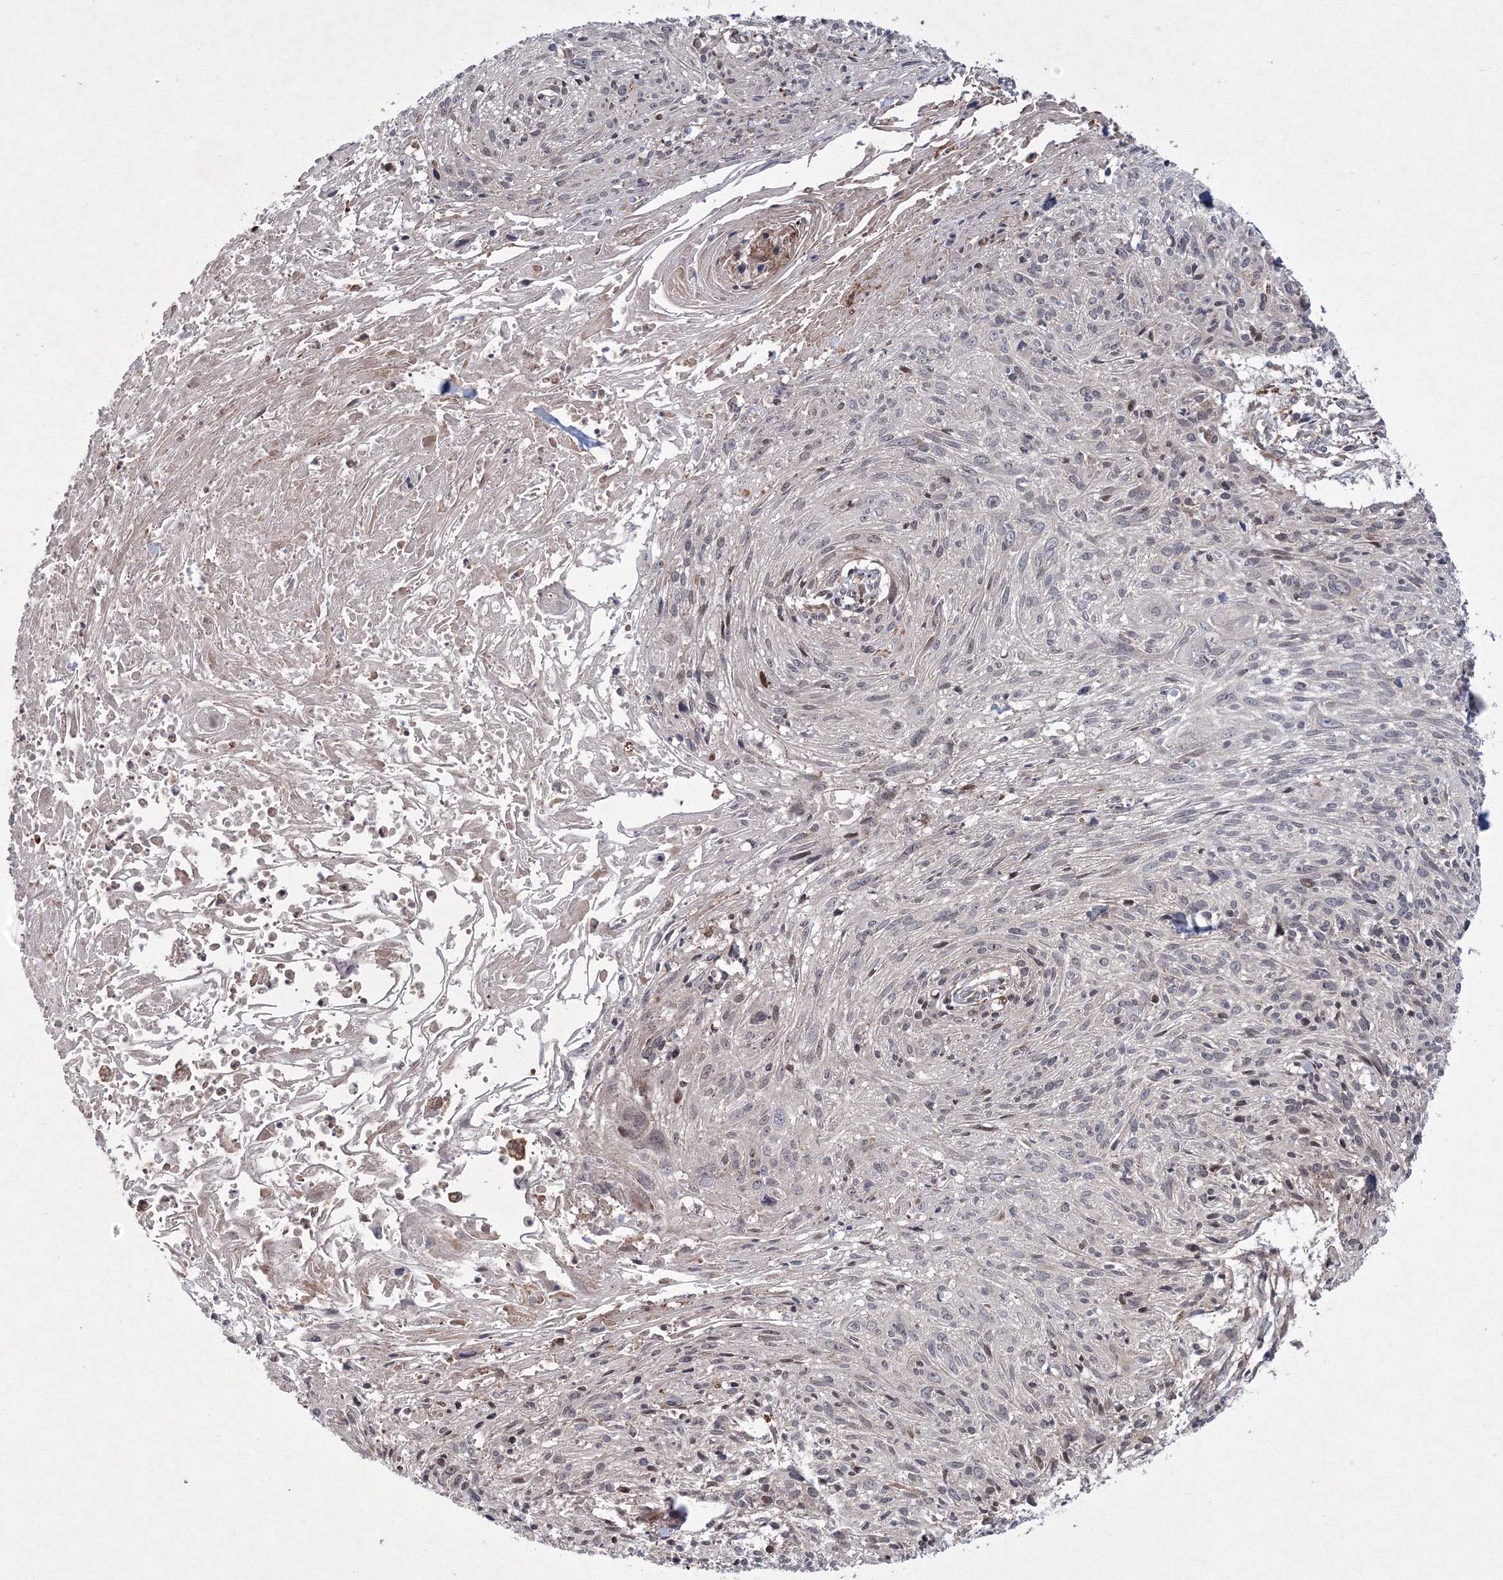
{"staining": {"intensity": "negative", "quantity": "none", "location": "none"}, "tissue": "cervical cancer", "cell_type": "Tumor cells", "image_type": "cancer", "snomed": [{"axis": "morphology", "description": "Squamous cell carcinoma, NOS"}, {"axis": "topography", "description": "Cervix"}], "caption": "Histopathology image shows no protein staining in tumor cells of cervical cancer (squamous cell carcinoma) tissue. (DAB (3,3'-diaminobenzidine) immunohistochemistry (IHC), high magnification).", "gene": "RANBP3L", "patient": {"sex": "female", "age": 51}}